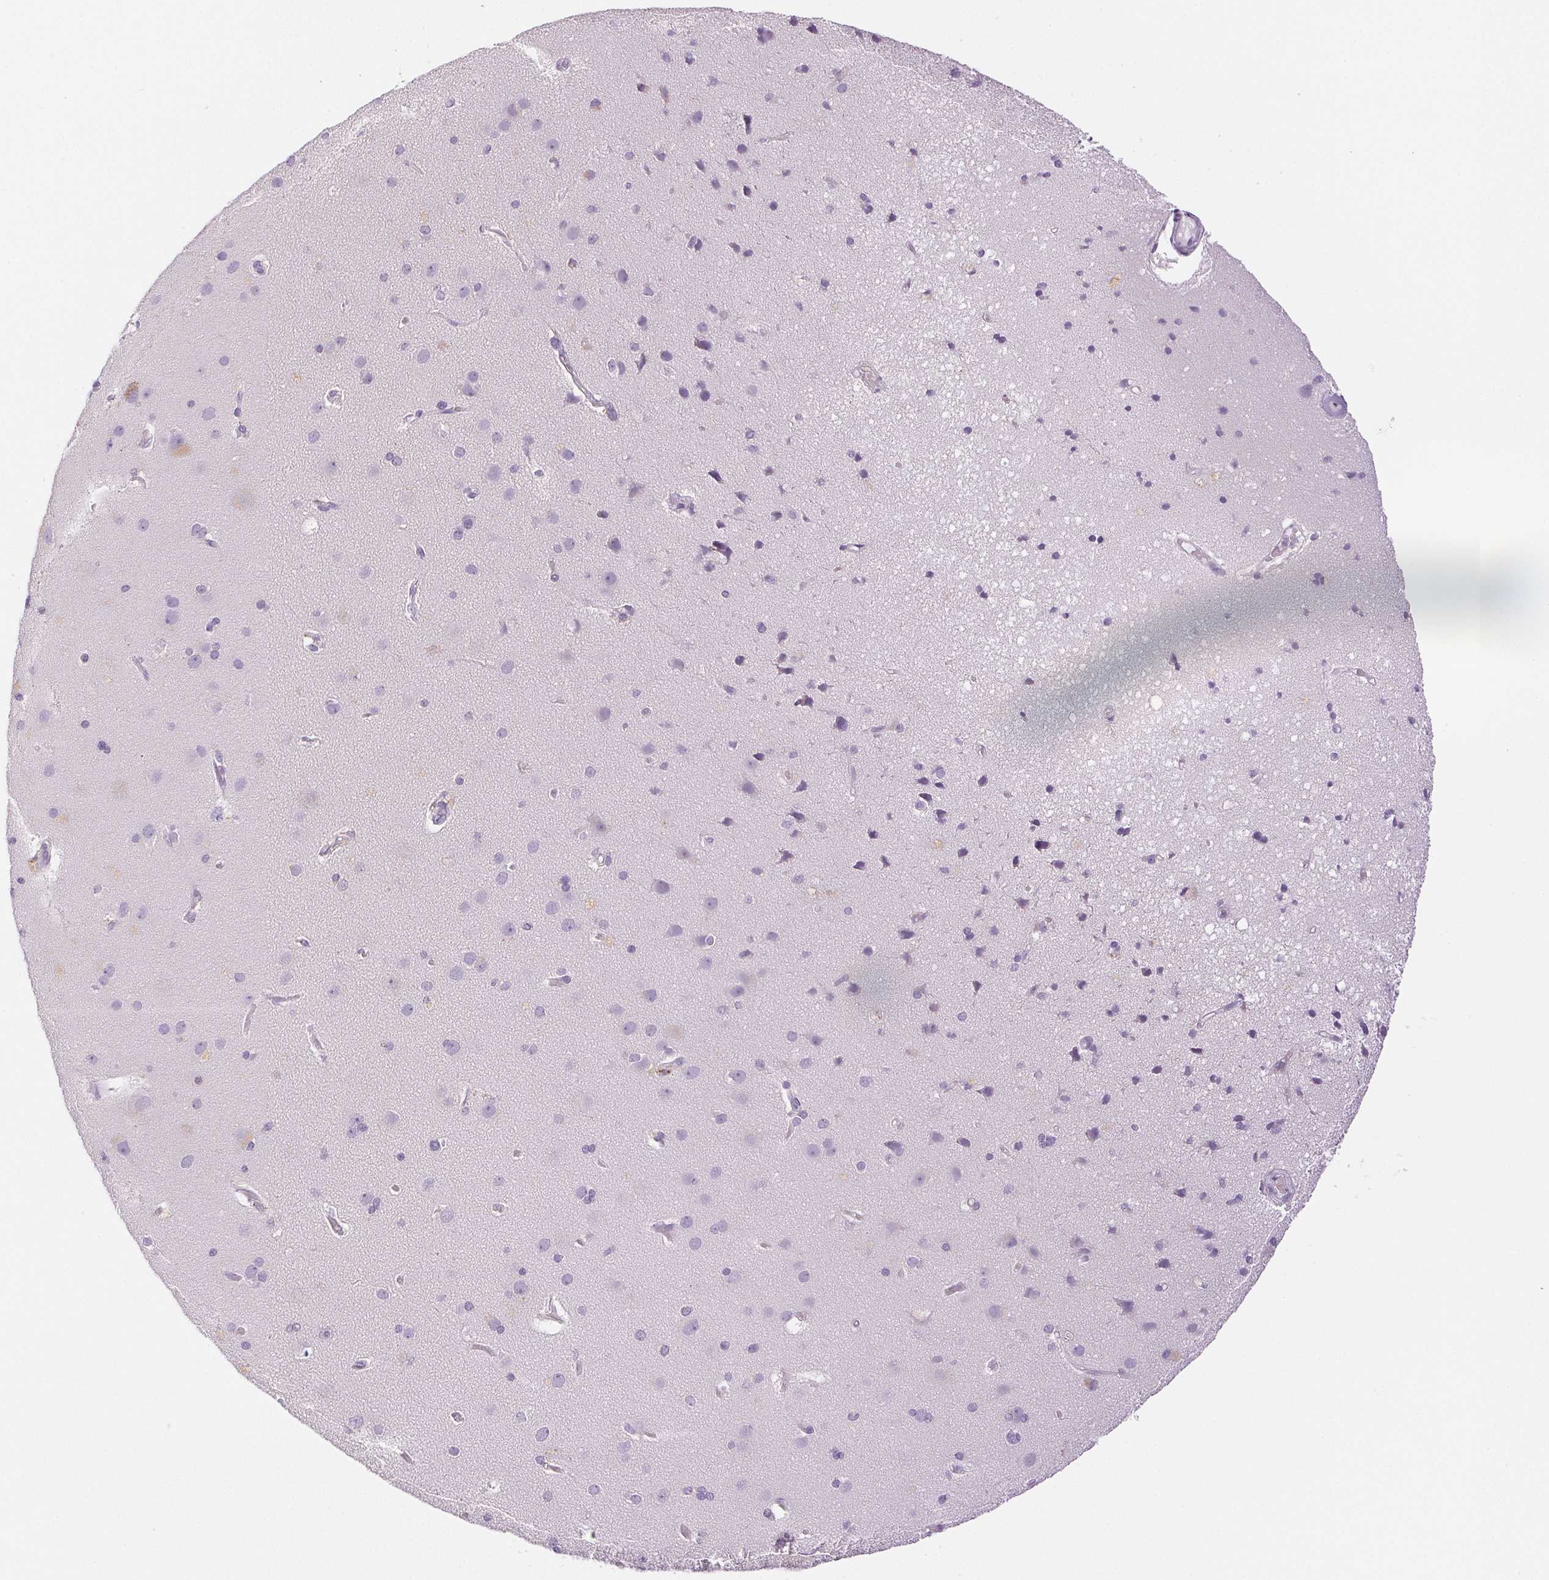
{"staining": {"intensity": "negative", "quantity": "none", "location": "none"}, "tissue": "cerebral cortex", "cell_type": "Endothelial cells", "image_type": "normal", "snomed": [{"axis": "morphology", "description": "Normal tissue, NOS"}, {"axis": "morphology", "description": "Glioma, malignant, High grade"}, {"axis": "topography", "description": "Cerebral cortex"}], "caption": "DAB immunohistochemical staining of normal cerebral cortex shows no significant staining in endothelial cells. (Stains: DAB immunohistochemistry (IHC) with hematoxylin counter stain, Microscopy: brightfield microscopy at high magnification).", "gene": "SLC5A2", "patient": {"sex": "male", "age": 71}}